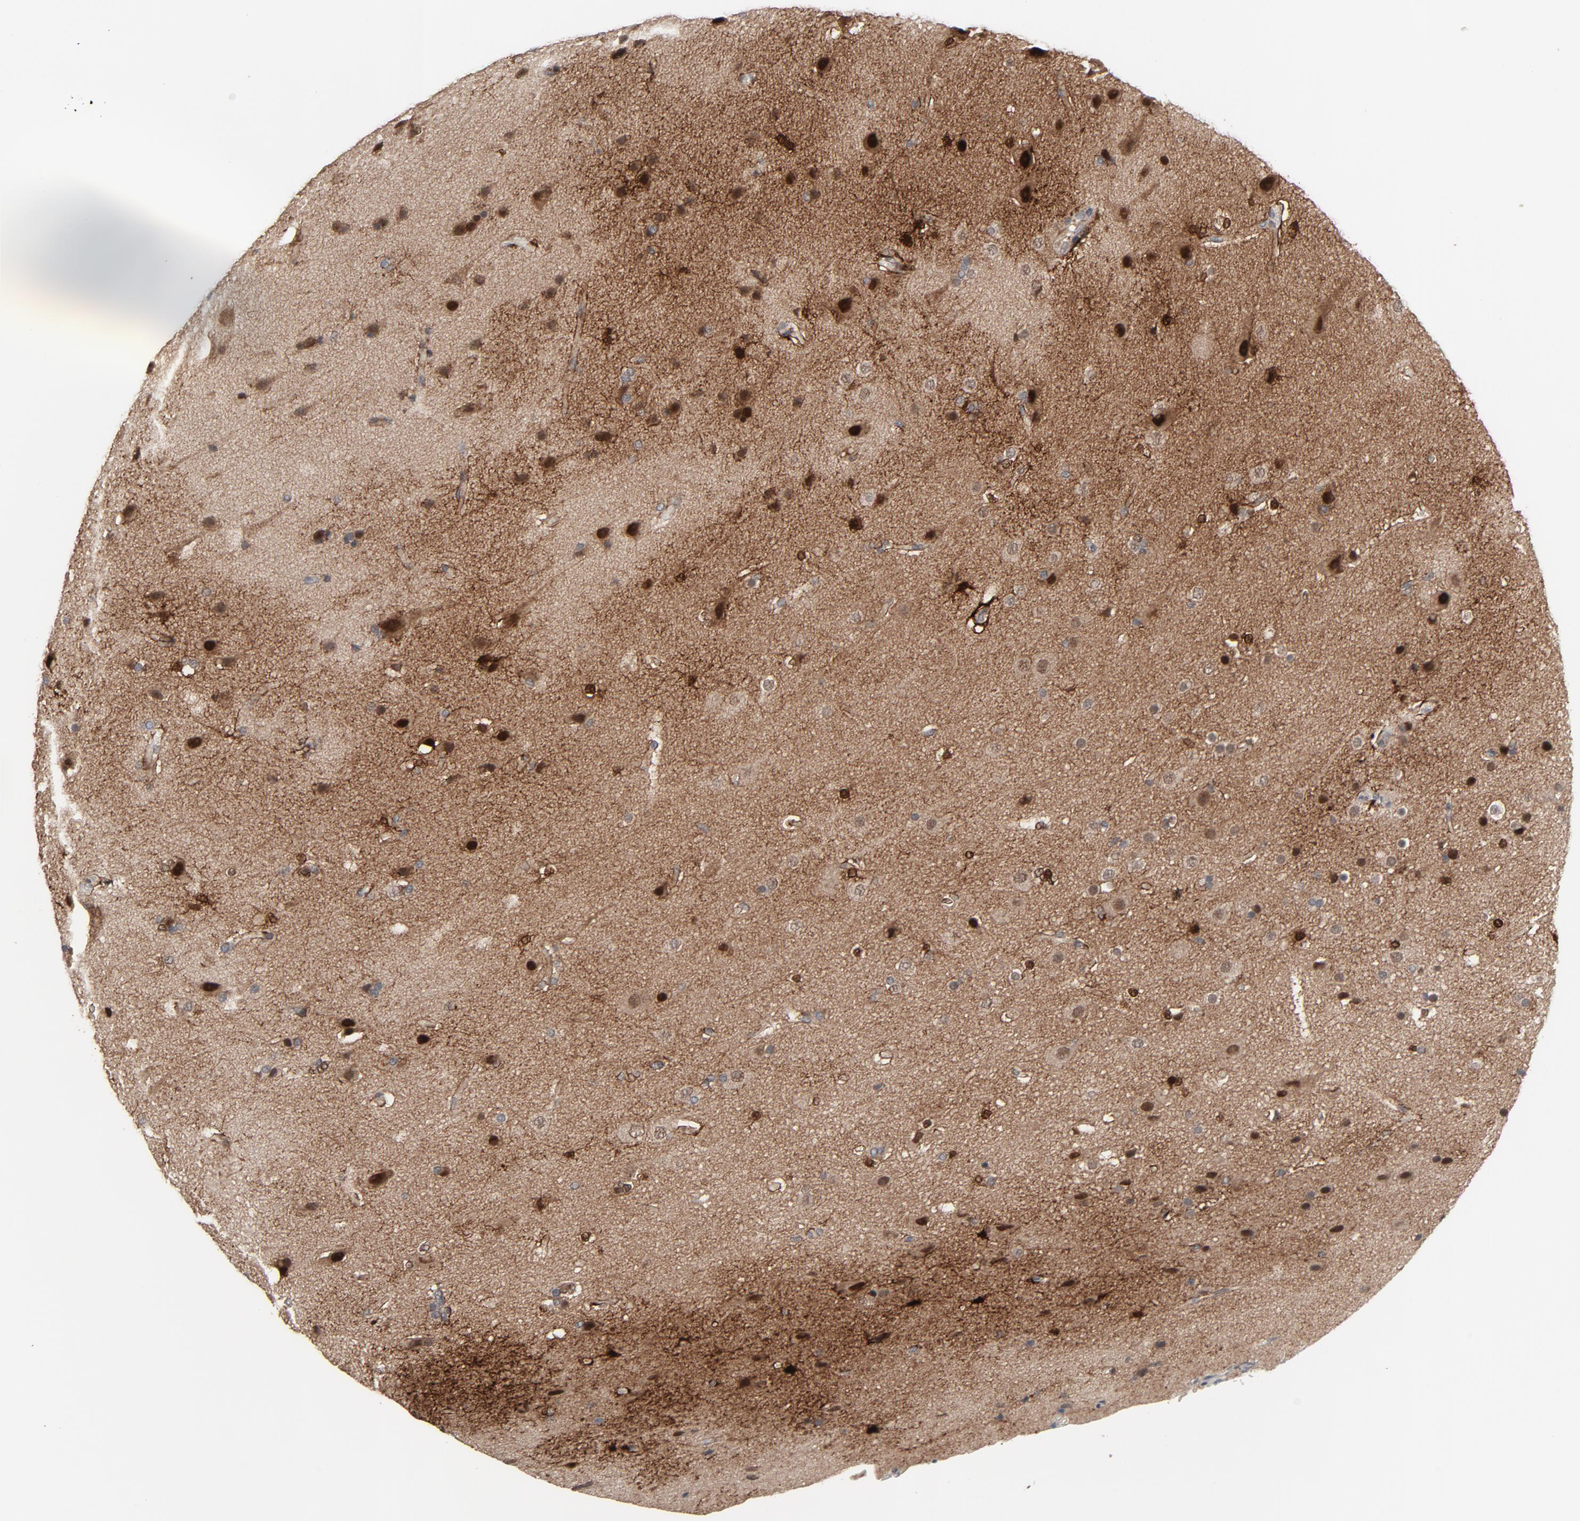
{"staining": {"intensity": "strong", "quantity": ">75%", "location": "cytoplasmic/membranous,nuclear"}, "tissue": "glioma", "cell_type": "Tumor cells", "image_type": "cancer", "snomed": [{"axis": "morphology", "description": "Glioma, malignant, Low grade"}, {"axis": "topography", "description": "Cerebral cortex"}], "caption": "Human glioma stained for a protein (brown) displays strong cytoplasmic/membranous and nuclear positive staining in approximately >75% of tumor cells.", "gene": "MT3", "patient": {"sex": "female", "age": 47}}